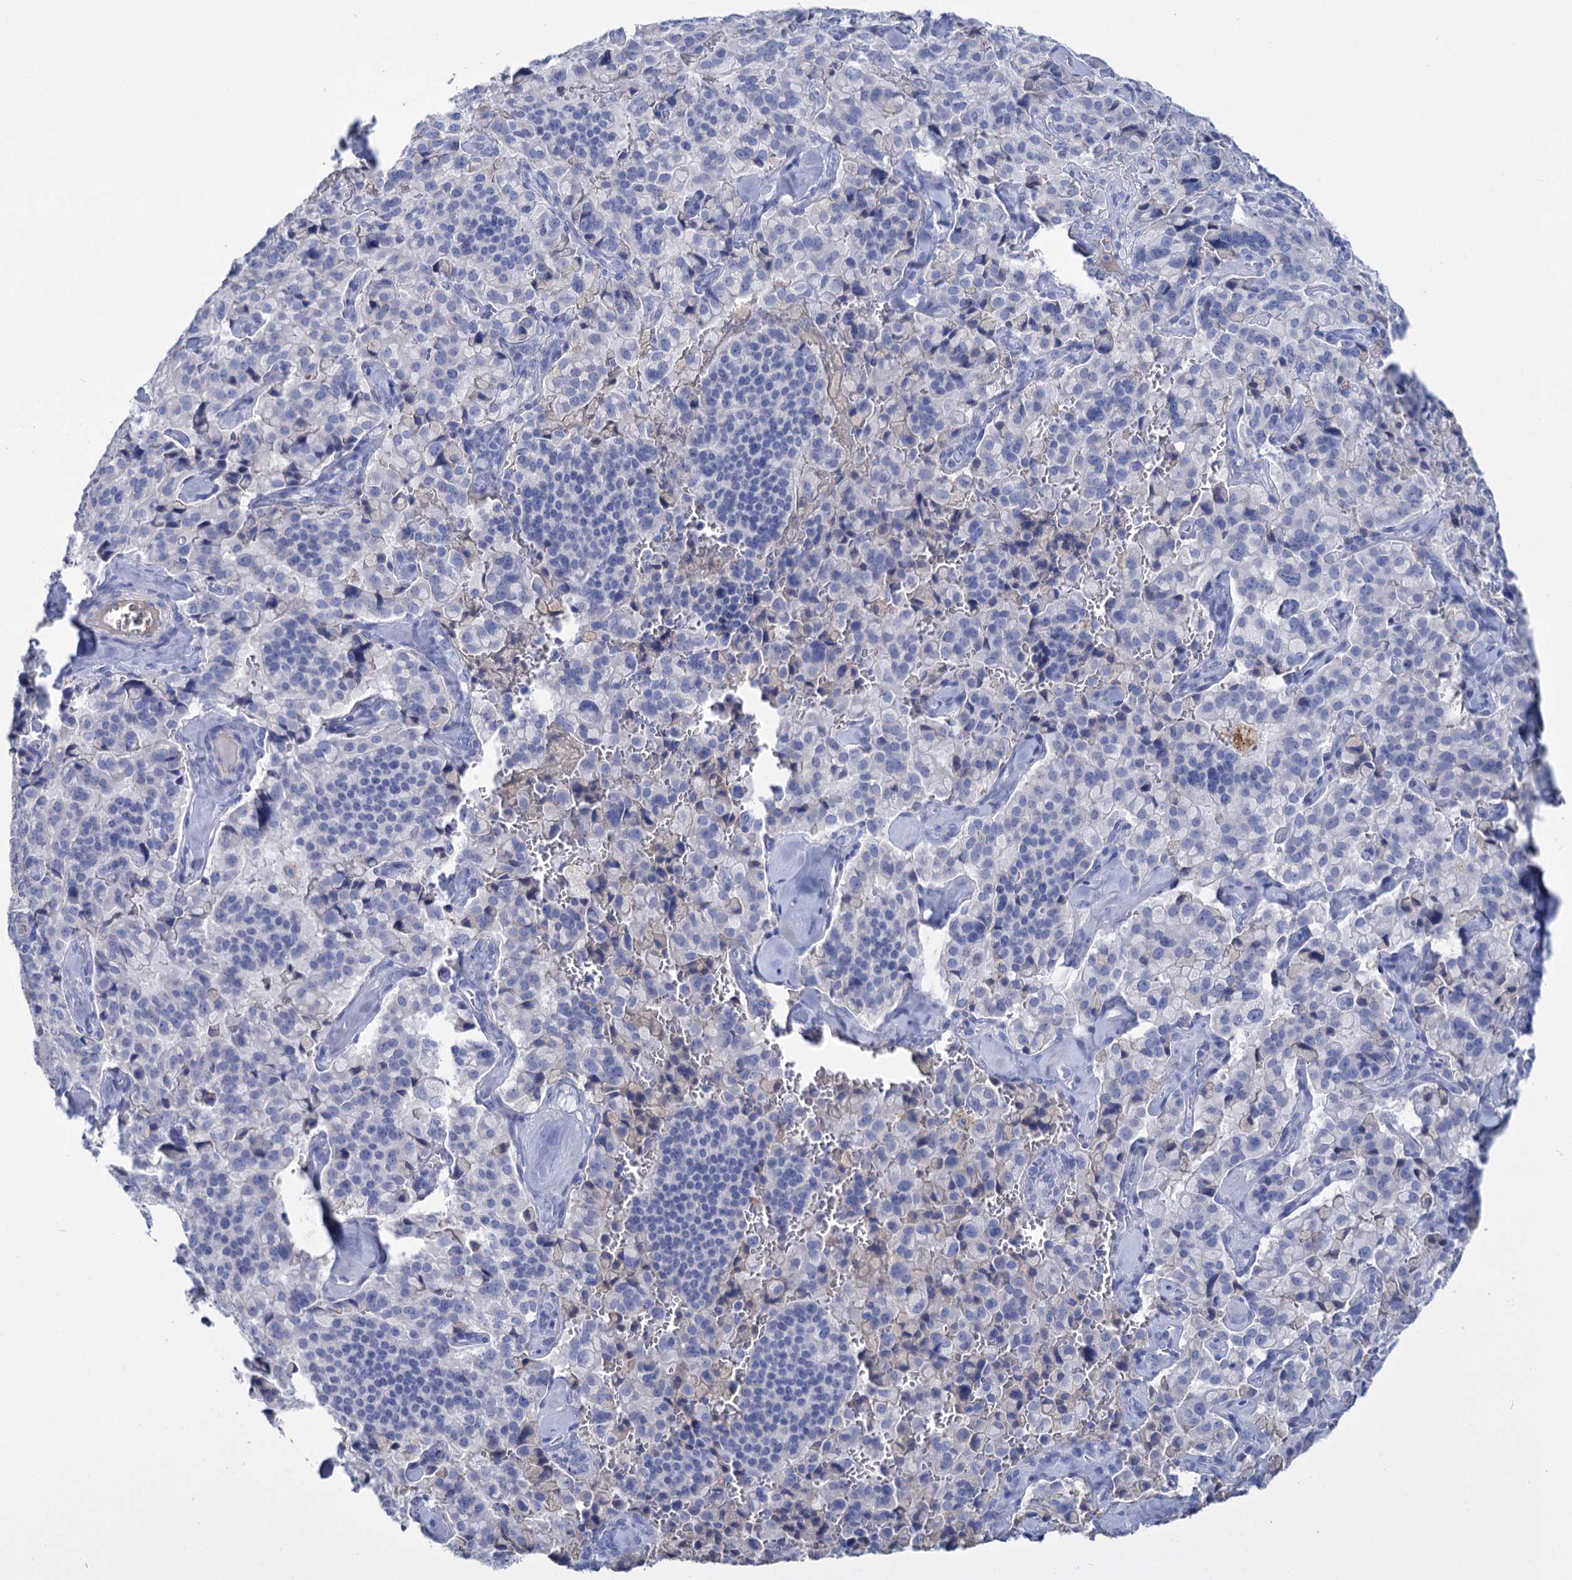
{"staining": {"intensity": "negative", "quantity": "none", "location": "none"}, "tissue": "pancreatic cancer", "cell_type": "Tumor cells", "image_type": "cancer", "snomed": [{"axis": "morphology", "description": "Adenocarcinoma, NOS"}, {"axis": "topography", "description": "Pancreas"}], "caption": "Adenocarcinoma (pancreatic) was stained to show a protein in brown. There is no significant staining in tumor cells.", "gene": "FBXW12", "patient": {"sex": "male", "age": 65}}